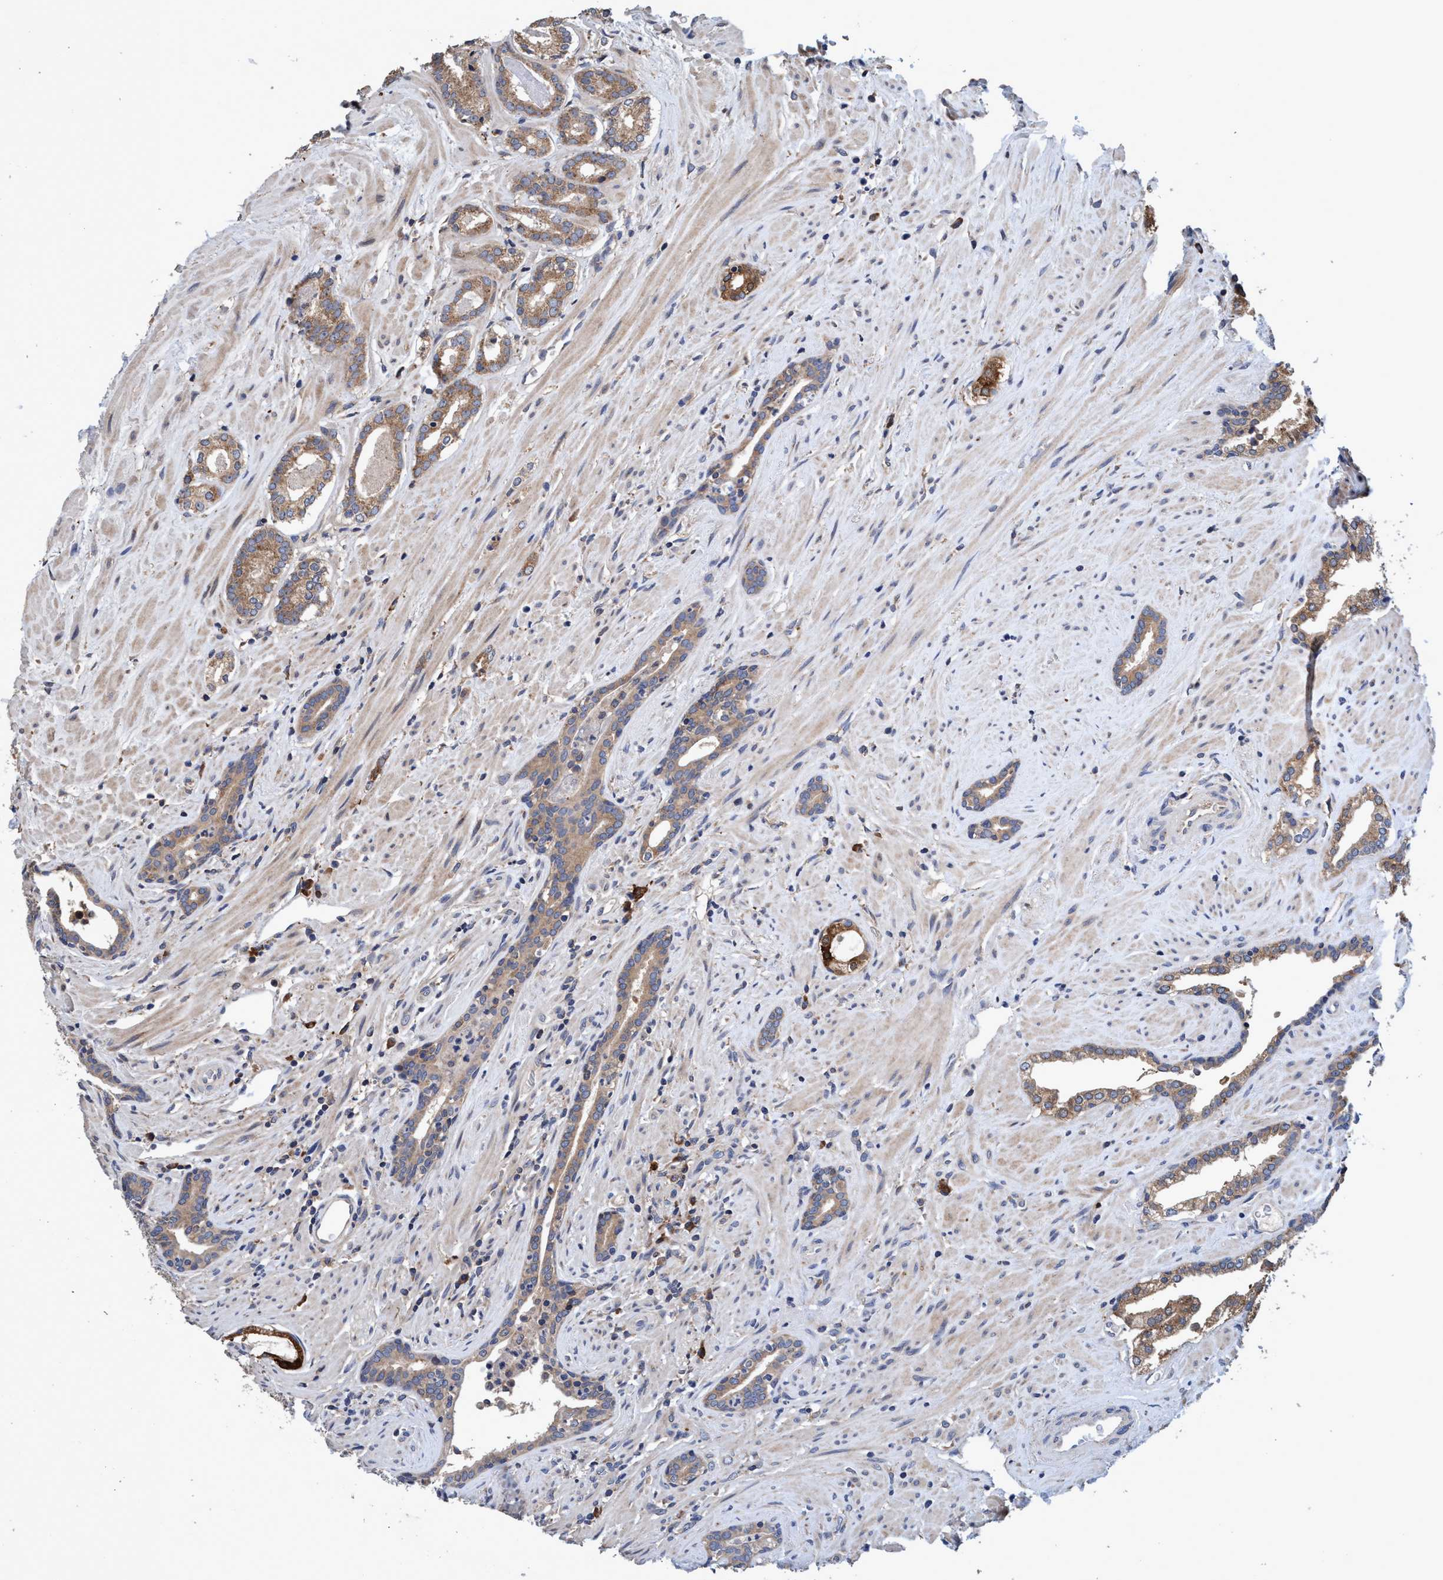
{"staining": {"intensity": "weak", "quantity": ">75%", "location": "cytoplasmic/membranous"}, "tissue": "prostate cancer", "cell_type": "Tumor cells", "image_type": "cancer", "snomed": [{"axis": "morphology", "description": "Adenocarcinoma, High grade"}, {"axis": "topography", "description": "Prostate"}], "caption": "An immunohistochemistry (IHC) histopathology image of neoplastic tissue is shown. Protein staining in brown highlights weak cytoplasmic/membranous positivity in prostate adenocarcinoma (high-grade) within tumor cells. (DAB (3,3'-diaminobenzidine) IHC with brightfield microscopy, high magnification).", "gene": "CALCOCO2", "patient": {"sex": "male", "age": 71}}